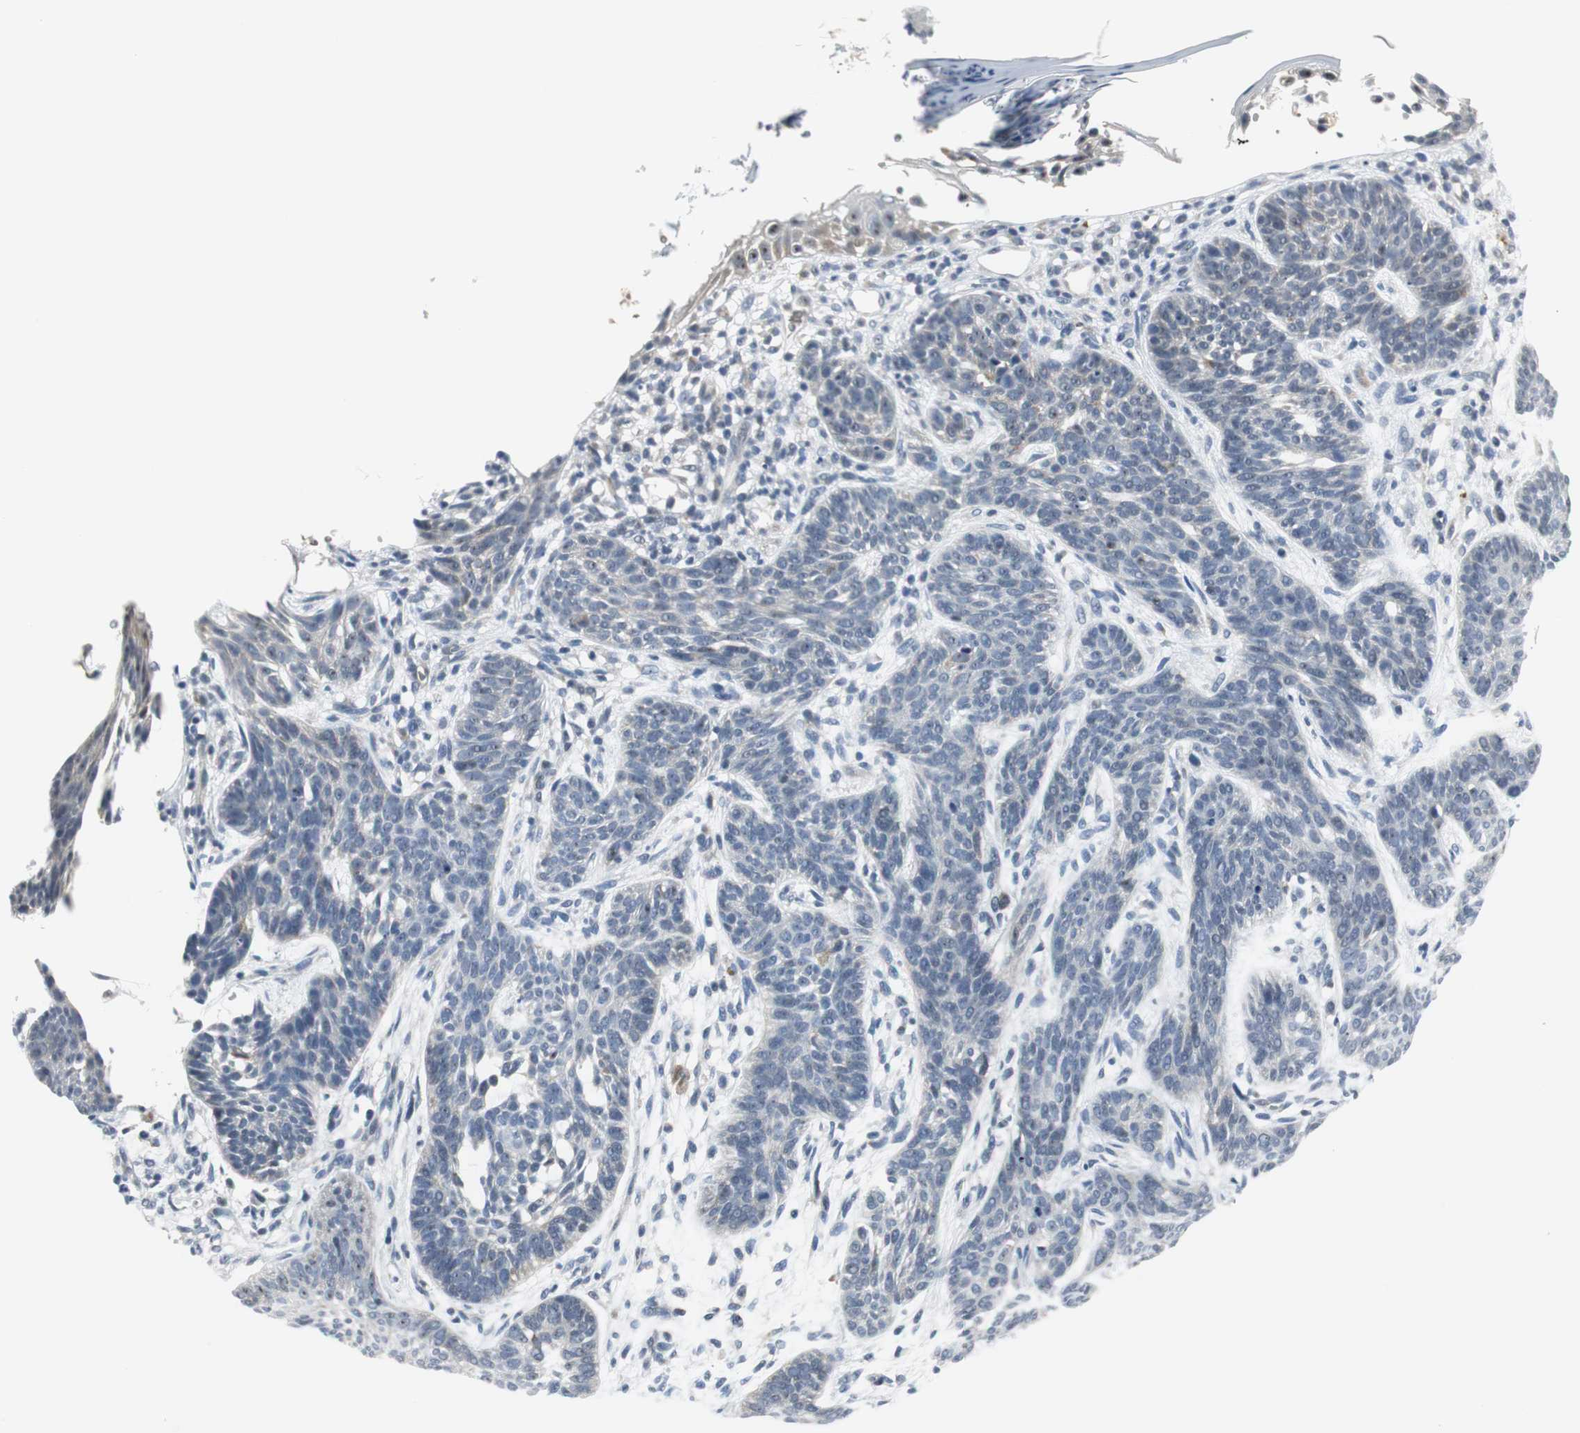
{"staining": {"intensity": "weak", "quantity": "<25%", "location": "cytoplasmic/membranous"}, "tissue": "skin cancer", "cell_type": "Tumor cells", "image_type": "cancer", "snomed": [{"axis": "morphology", "description": "Normal tissue, NOS"}, {"axis": "morphology", "description": "Basal cell carcinoma"}, {"axis": "topography", "description": "Skin"}], "caption": "Skin cancer was stained to show a protein in brown. There is no significant expression in tumor cells.", "gene": "CCT5", "patient": {"sex": "female", "age": 69}}